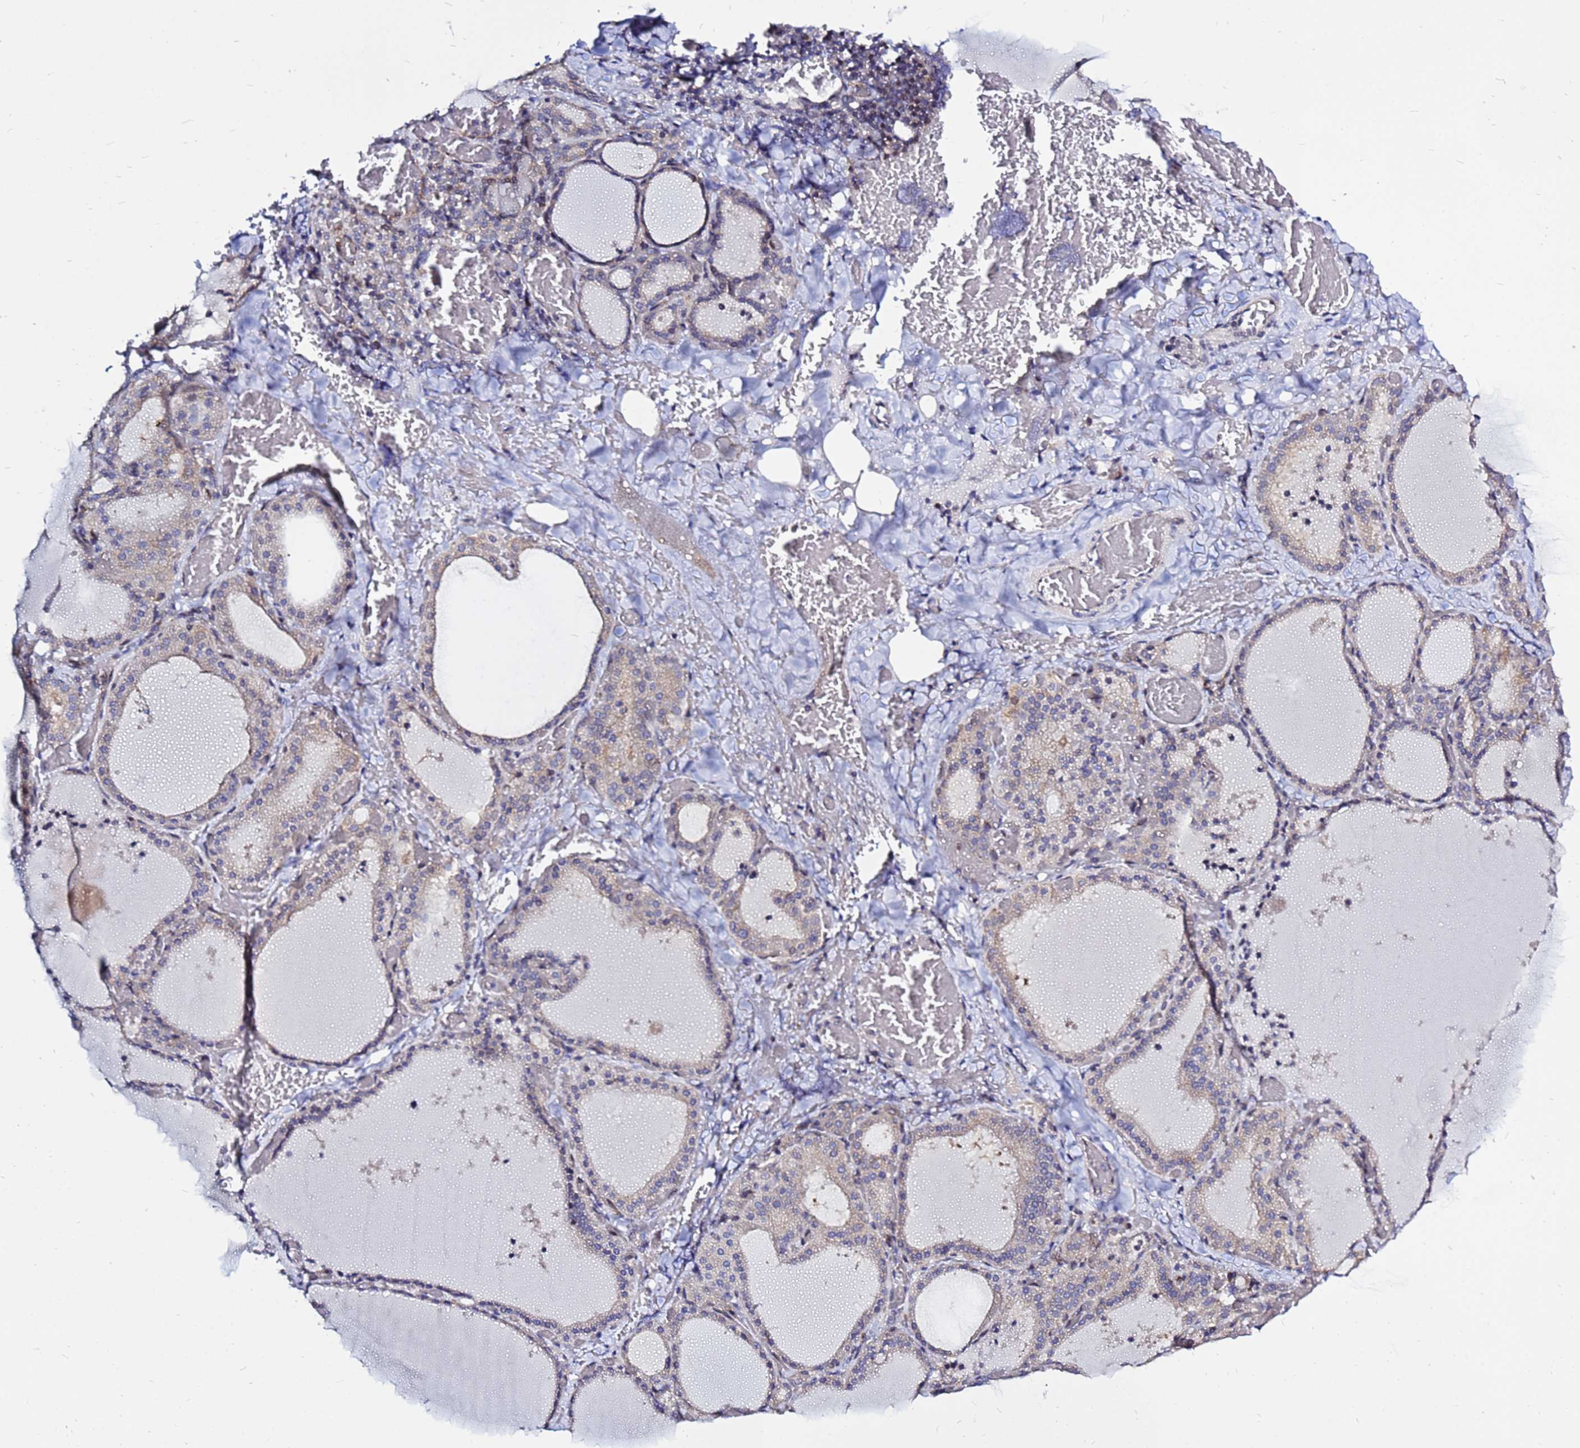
{"staining": {"intensity": "moderate", "quantity": "<25%", "location": "cytoplasmic/membranous"}, "tissue": "thyroid gland", "cell_type": "Glandular cells", "image_type": "normal", "snomed": [{"axis": "morphology", "description": "Normal tissue, NOS"}, {"axis": "topography", "description": "Thyroid gland"}], "caption": "Protein staining of unremarkable thyroid gland displays moderate cytoplasmic/membranous staining in about <25% of glandular cells.", "gene": "MOB2", "patient": {"sex": "female", "age": 39}}